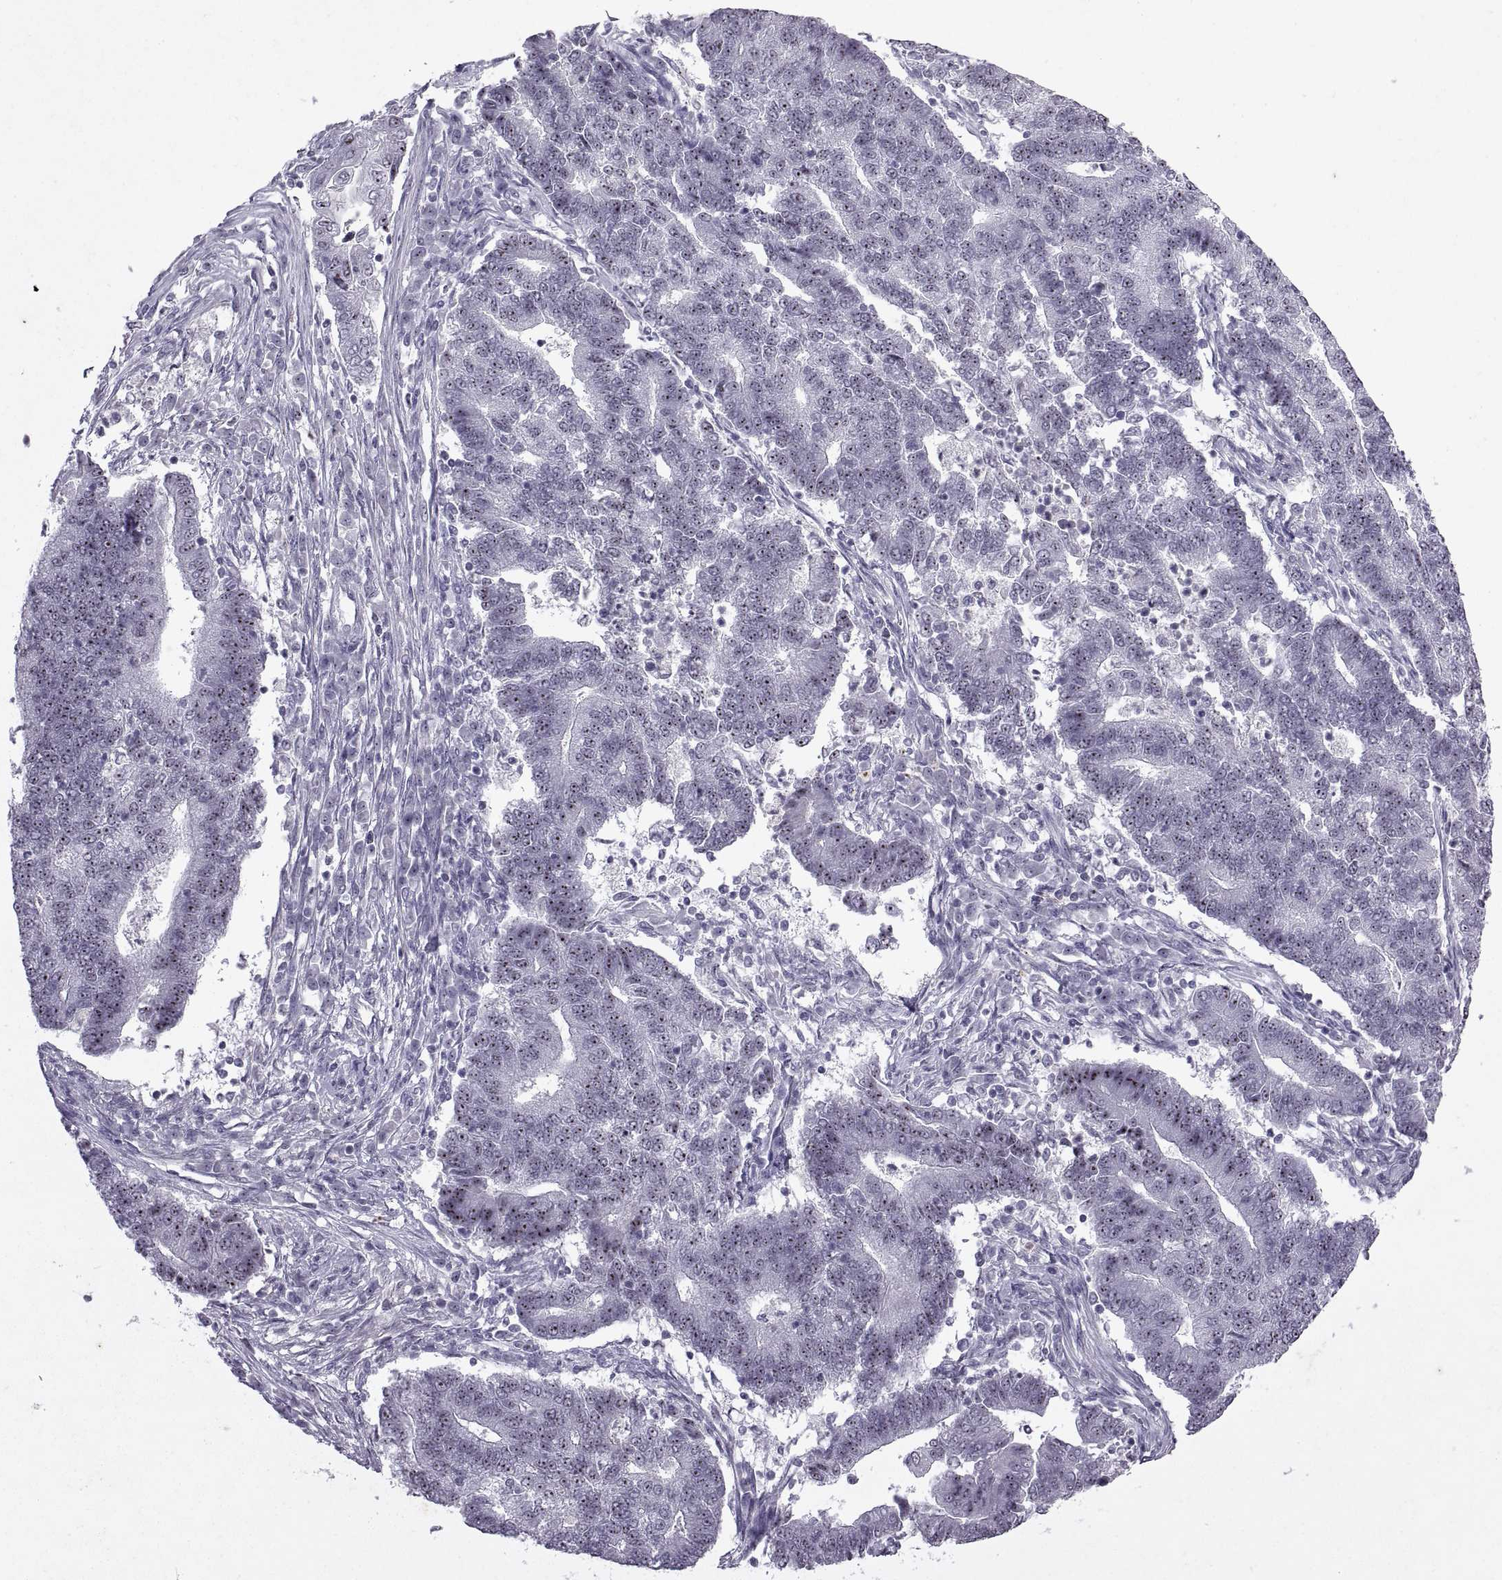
{"staining": {"intensity": "strong", "quantity": ">75%", "location": "nuclear"}, "tissue": "endometrial cancer", "cell_type": "Tumor cells", "image_type": "cancer", "snomed": [{"axis": "morphology", "description": "Adenocarcinoma, NOS"}, {"axis": "topography", "description": "Uterus"}, {"axis": "topography", "description": "Endometrium"}], "caption": "About >75% of tumor cells in endometrial cancer (adenocarcinoma) reveal strong nuclear protein expression as visualized by brown immunohistochemical staining.", "gene": "SINHCAF", "patient": {"sex": "female", "age": 54}}